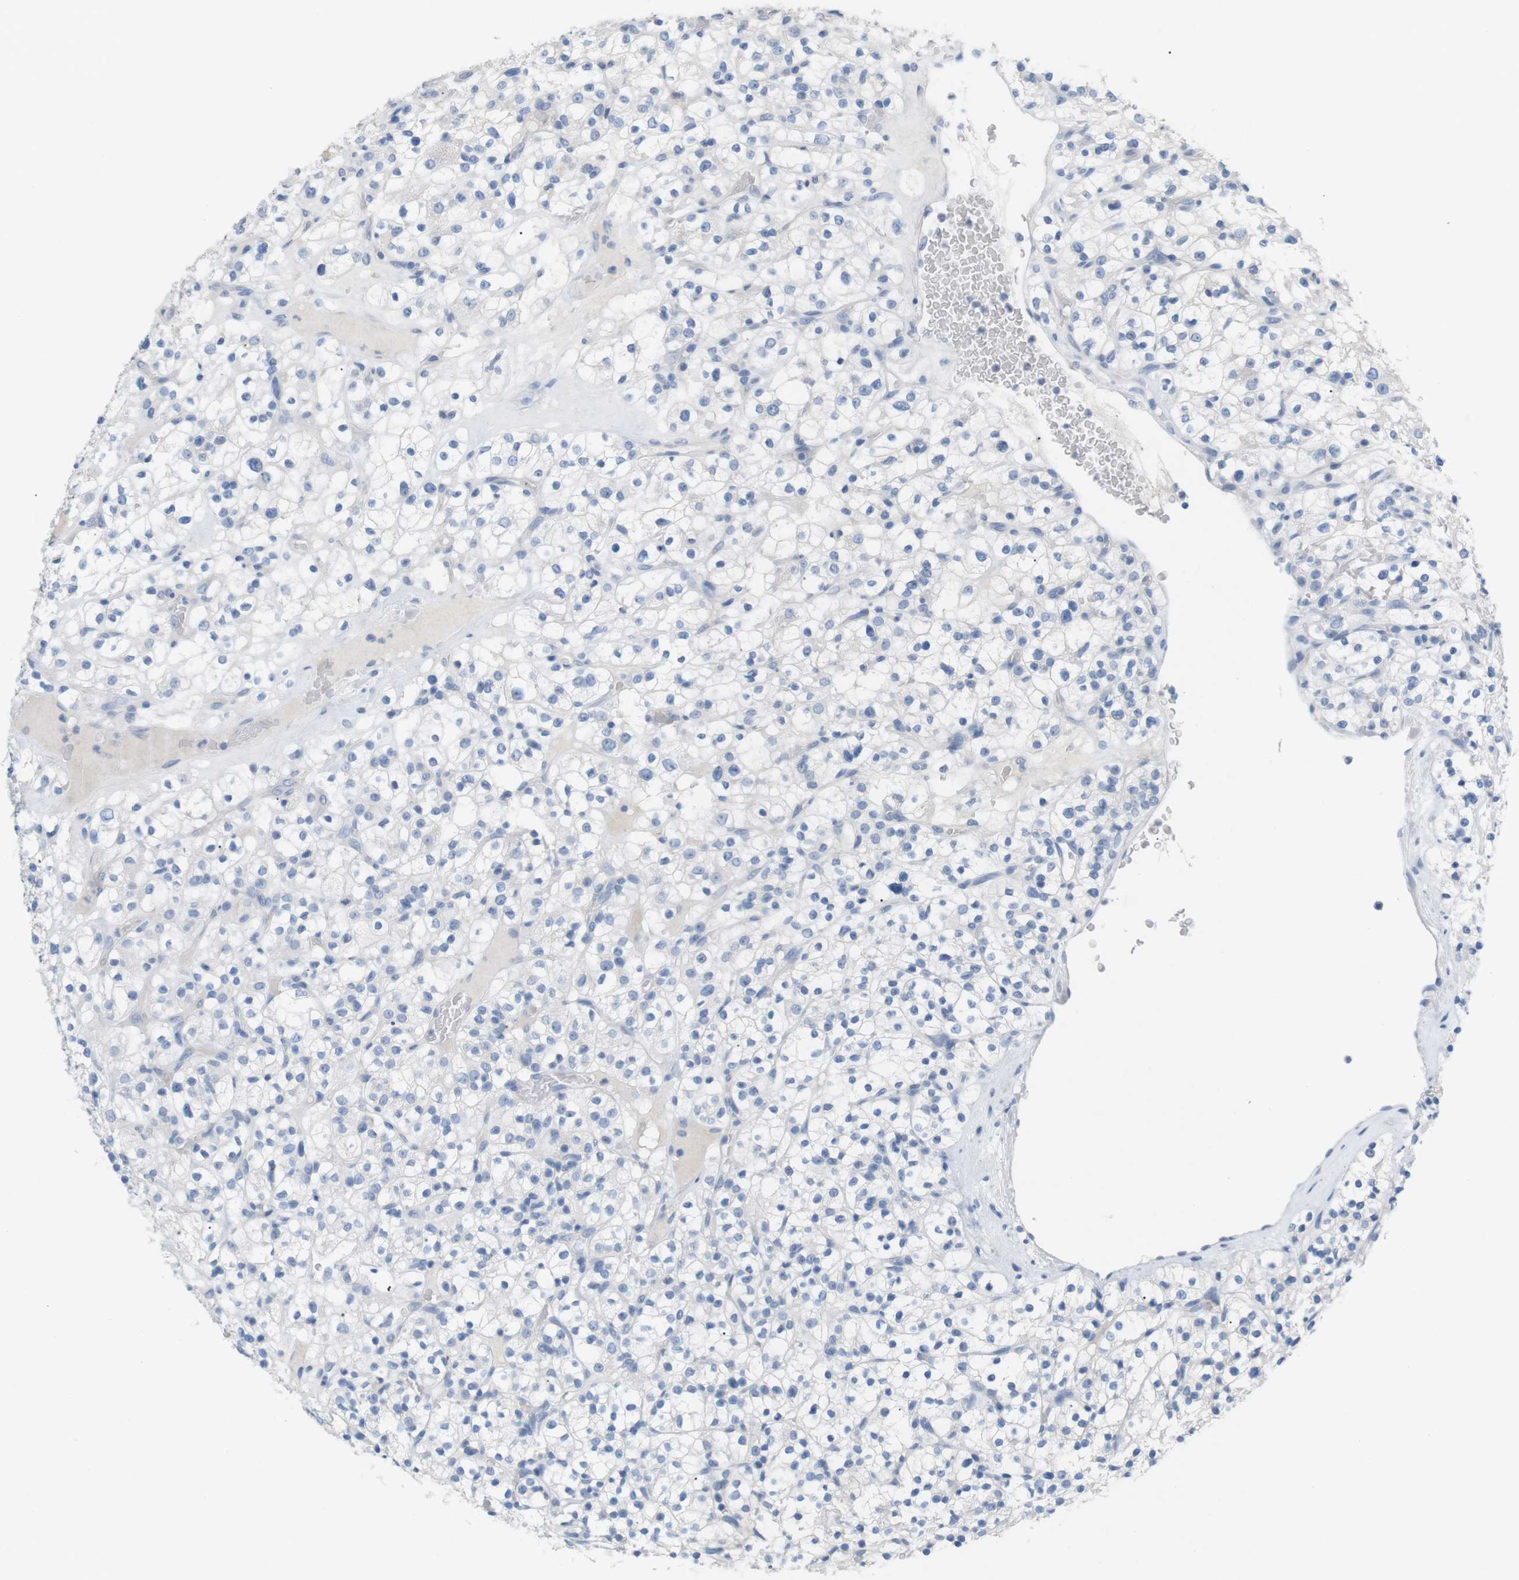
{"staining": {"intensity": "negative", "quantity": "none", "location": "none"}, "tissue": "renal cancer", "cell_type": "Tumor cells", "image_type": "cancer", "snomed": [{"axis": "morphology", "description": "Normal tissue, NOS"}, {"axis": "morphology", "description": "Adenocarcinoma, NOS"}, {"axis": "topography", "description": "Kidney"}], "caption": "Tumor cells show no significant staining in renal cancer (adenocarcinoma).", "gene": "HBG2", "patient": {"sex": "female", "age": 72}}